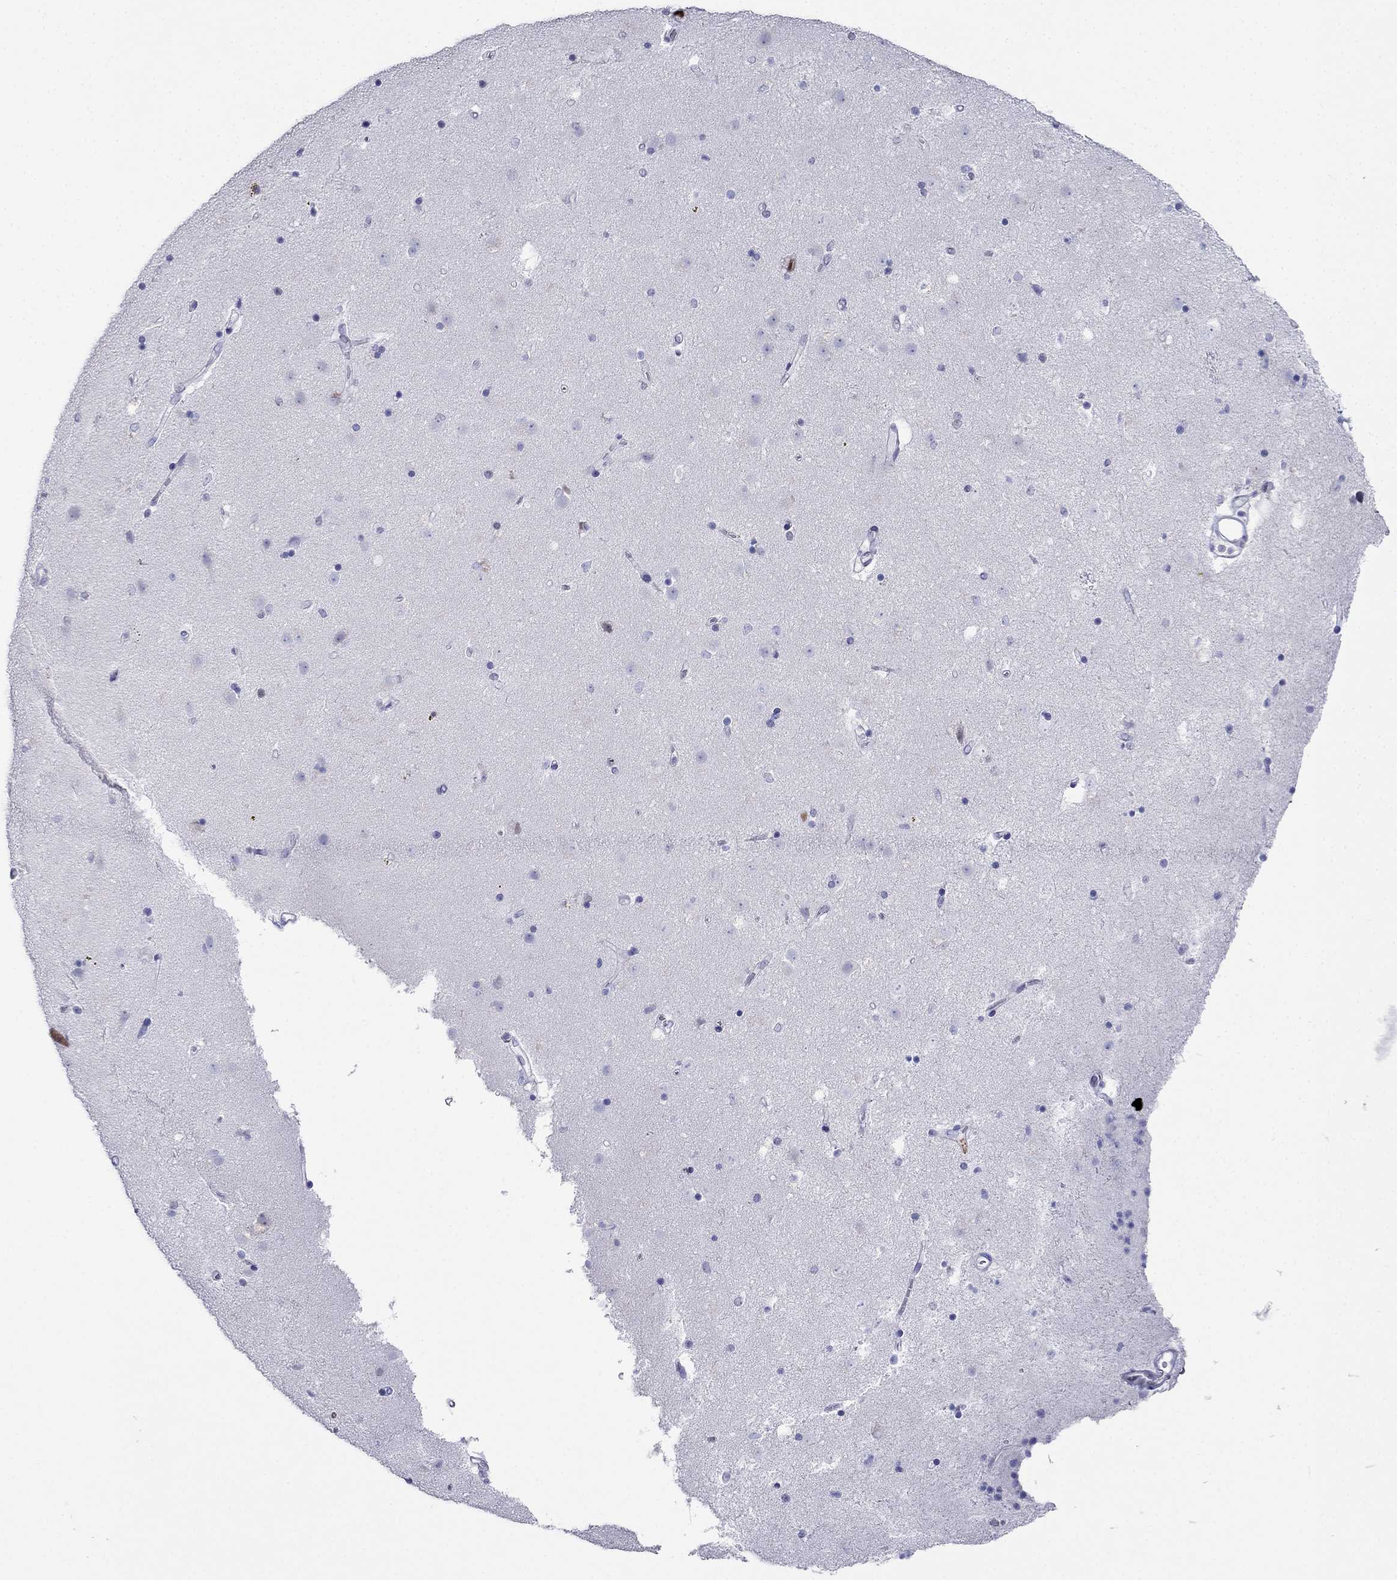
{"staining": {"intensity": "negative", "quantity": "none", "location": "none"}, "tissue": "caudate", "cell_type": "Glial cells", "image_type": "normal", "snomed": [{"axis": "morphology", "description": "Normal tissue, NOS"}, {"axis": "topography", "description": "Lateral ventricle wall"}], "caption": "IHC of normal human caudate shows no staining in glial cells. Nuclei are stained in blue.", "gene": "PPM1G", "patient": {"sex": "female", "age": 71}}